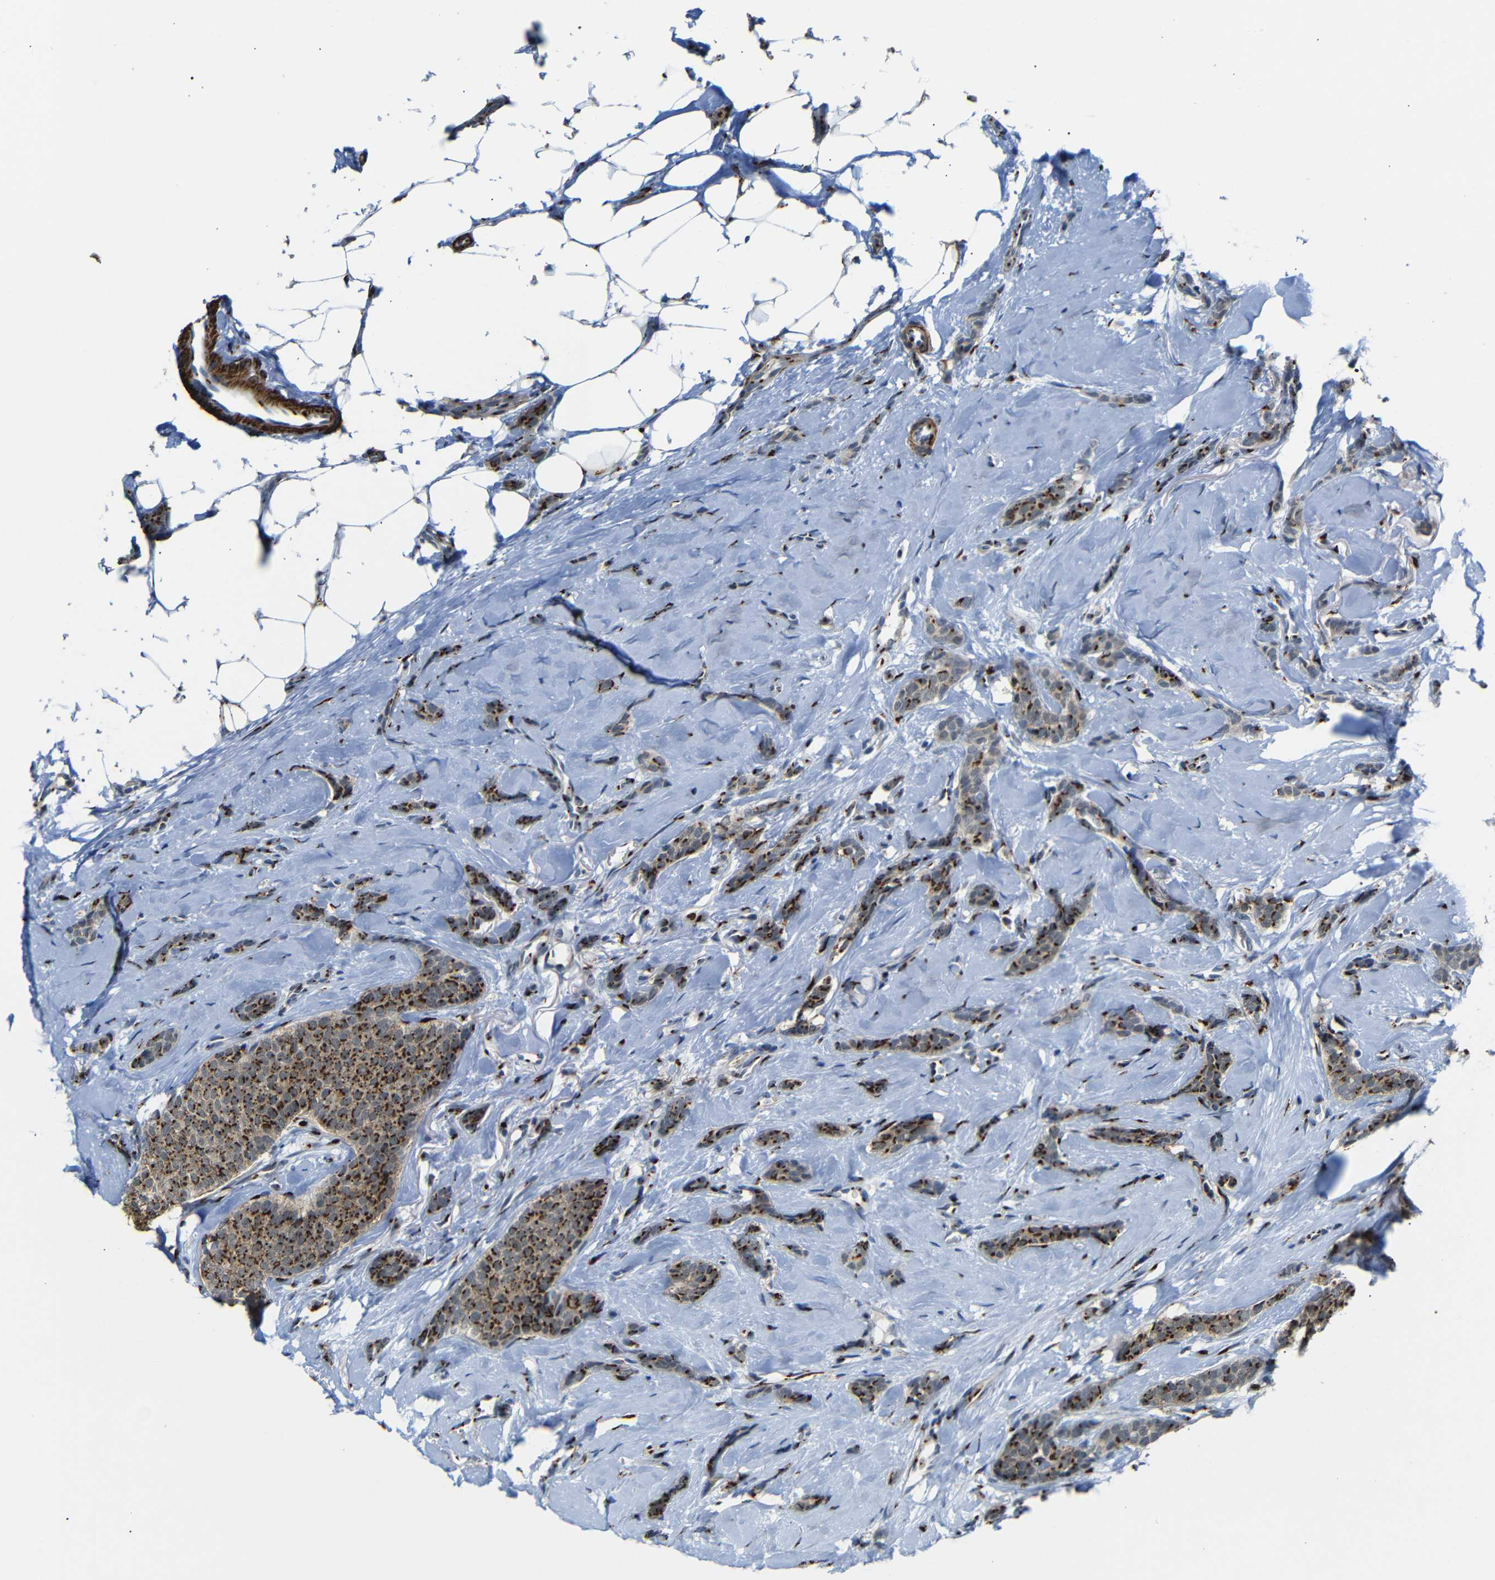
{"staining": {"intensity": "strong", "quantity": ">75%", "location": "cytoplasmic/membranous"}, "tissue": "breast cancer", "cell_type": "Tumor cells", "image_type": "cancer", "snomed": [{"axis": "morphology", "description": "Lobular carcinoma"}, {"axis": "topography", "description": "Skin"}, {"axis": "topography", "description": "Breast"}], "caption": "Immunohistochemical staining of breast cancer shows strong cytoplasmic/membranous protein staining in about >75% of tumor cells.", "gene": "TGOLN2", "patient": {"sex": "female", "age": 46}}